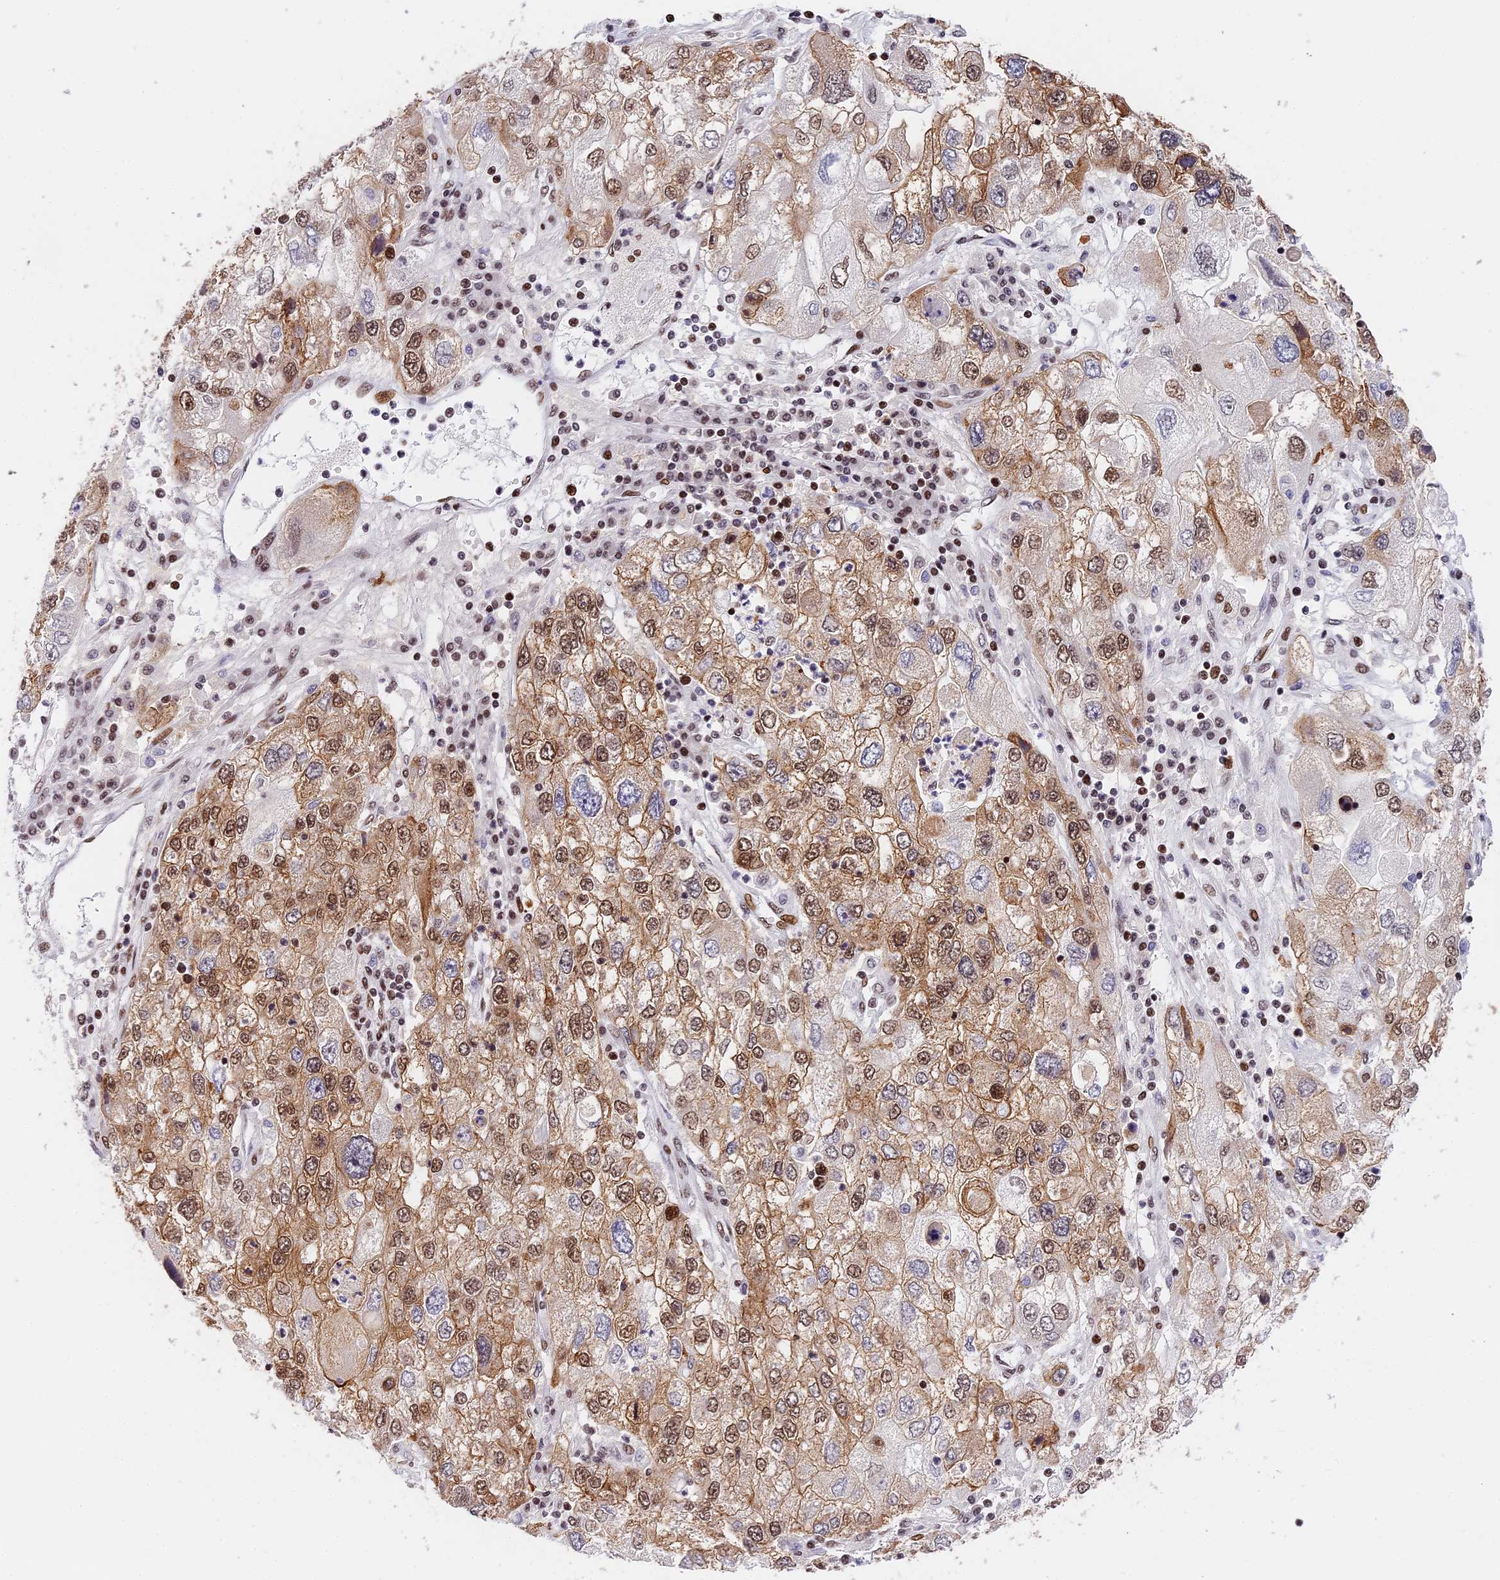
{"staining": {"intensity": "strong", "quantity": ">75%", "location": "nuclear"}, "tissue": "endometrial cancer", "cell_type": "Tumor cells", "image_type": "cancer", "snomed": [{"axis": "morphology", "description": "Adenocarcinoma, NOS"}, {"axis": "topography", "description": "Endometrium"}], "caption": "Immunohistochemistry histopathology image of neoplastic tissue: human adenocarcinoma (endometrial) stained using IHC exhibits high levels of strong protein expression localized specifically in the nuclear of tumor cells, appearing as a nuclear brown color.", "gene": "SBNO1", "patient": {"sex": "female", "age": 49}}